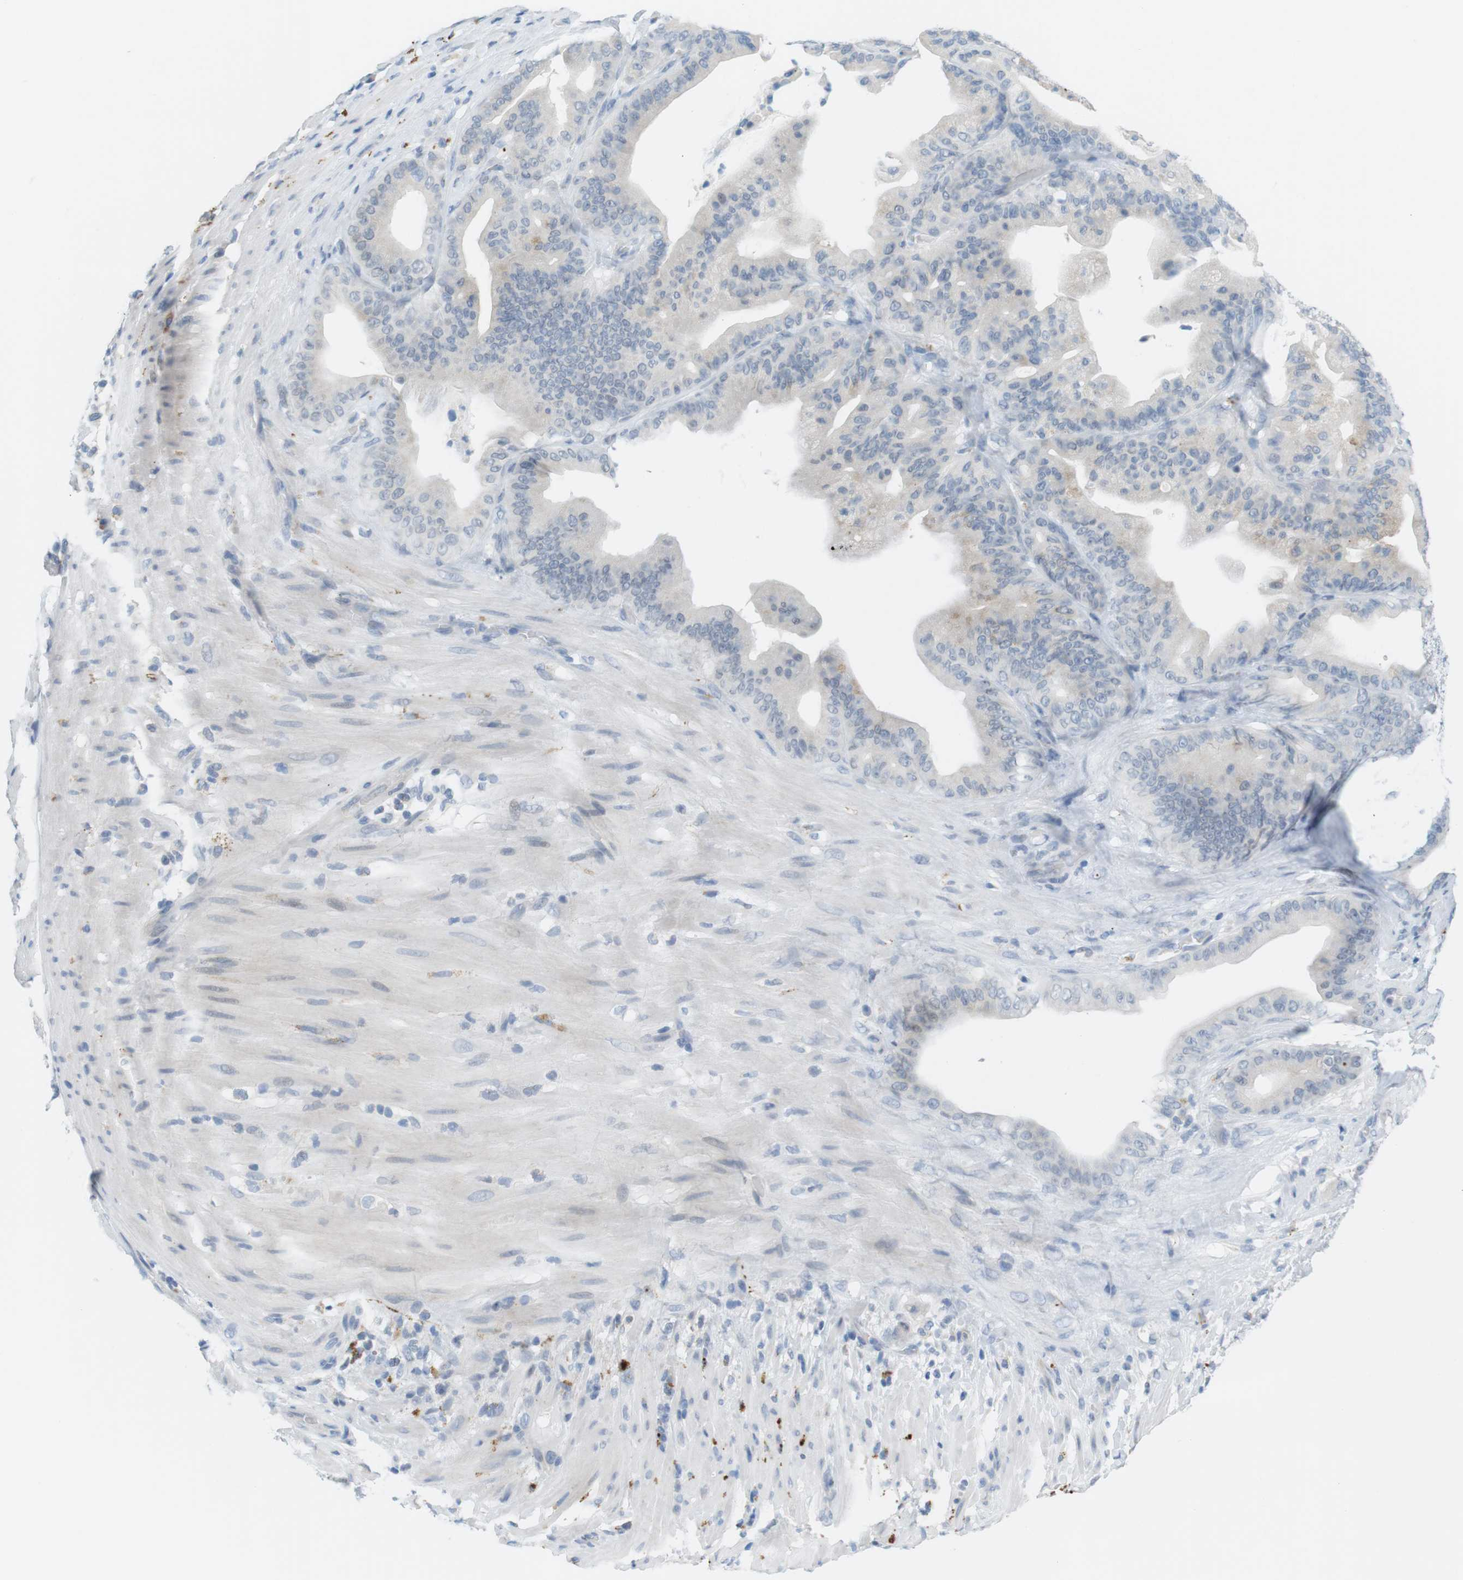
{"staining": {"intensity": "weak", "quantity": "<25%", "location": "cytoplasmic/membranous"}, "tissue": "pancreatic cancer", "cell_type": "Tumor cells", "image_type": "cancer", "snomed": [{"axis": "morphology", "description": "Adenocarcinoma, NOS"}, {"axis": "topography", "description": "Pancreas"}], "caption": "Tumor cells show no significant protein positivity in adenocarcinoma (pancreatic).", "gene": "YIPF1", "patient": {"sex": "male", "age": 63}}